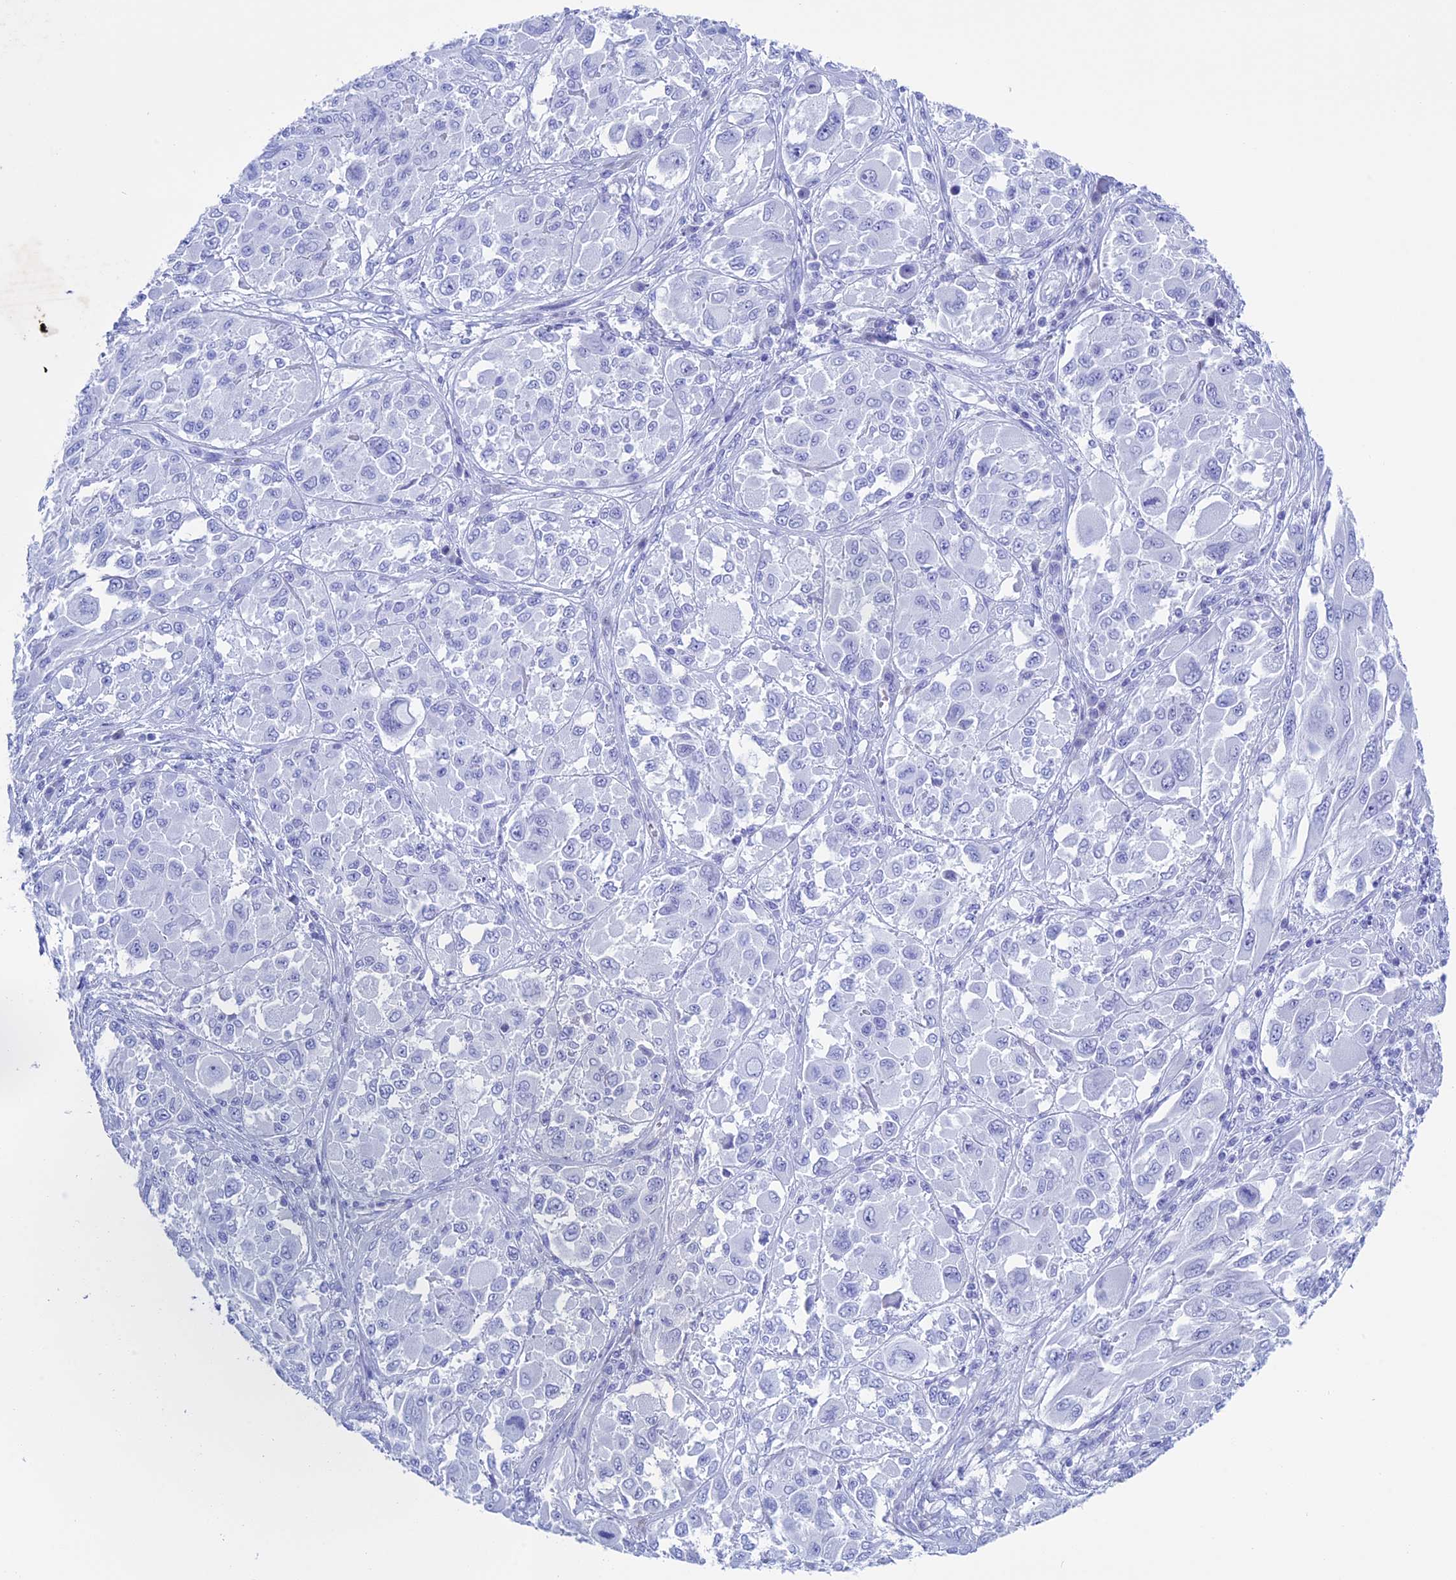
{"staining": {"intensity": "negative", "quantity": "none", "location": "none"}, "tissue": "melanoma", "cell_type": "Tumor cells", "image_type": "cancer", "snomed": [{"axis": "morphology", "description": "Malignant melanoma, NOS"}, {"axis": "topography", "description": "Skin"}], "caption": "High magnification brightfield microscopy of melanoma stained with DAB (3,3'-diaminobenzidine) (brown) and counterstained with hematoxylin (blue): tumor cells show no significant expression.", "gene": "KCTD21", "patient": {"sex": "female", "age": 91}}